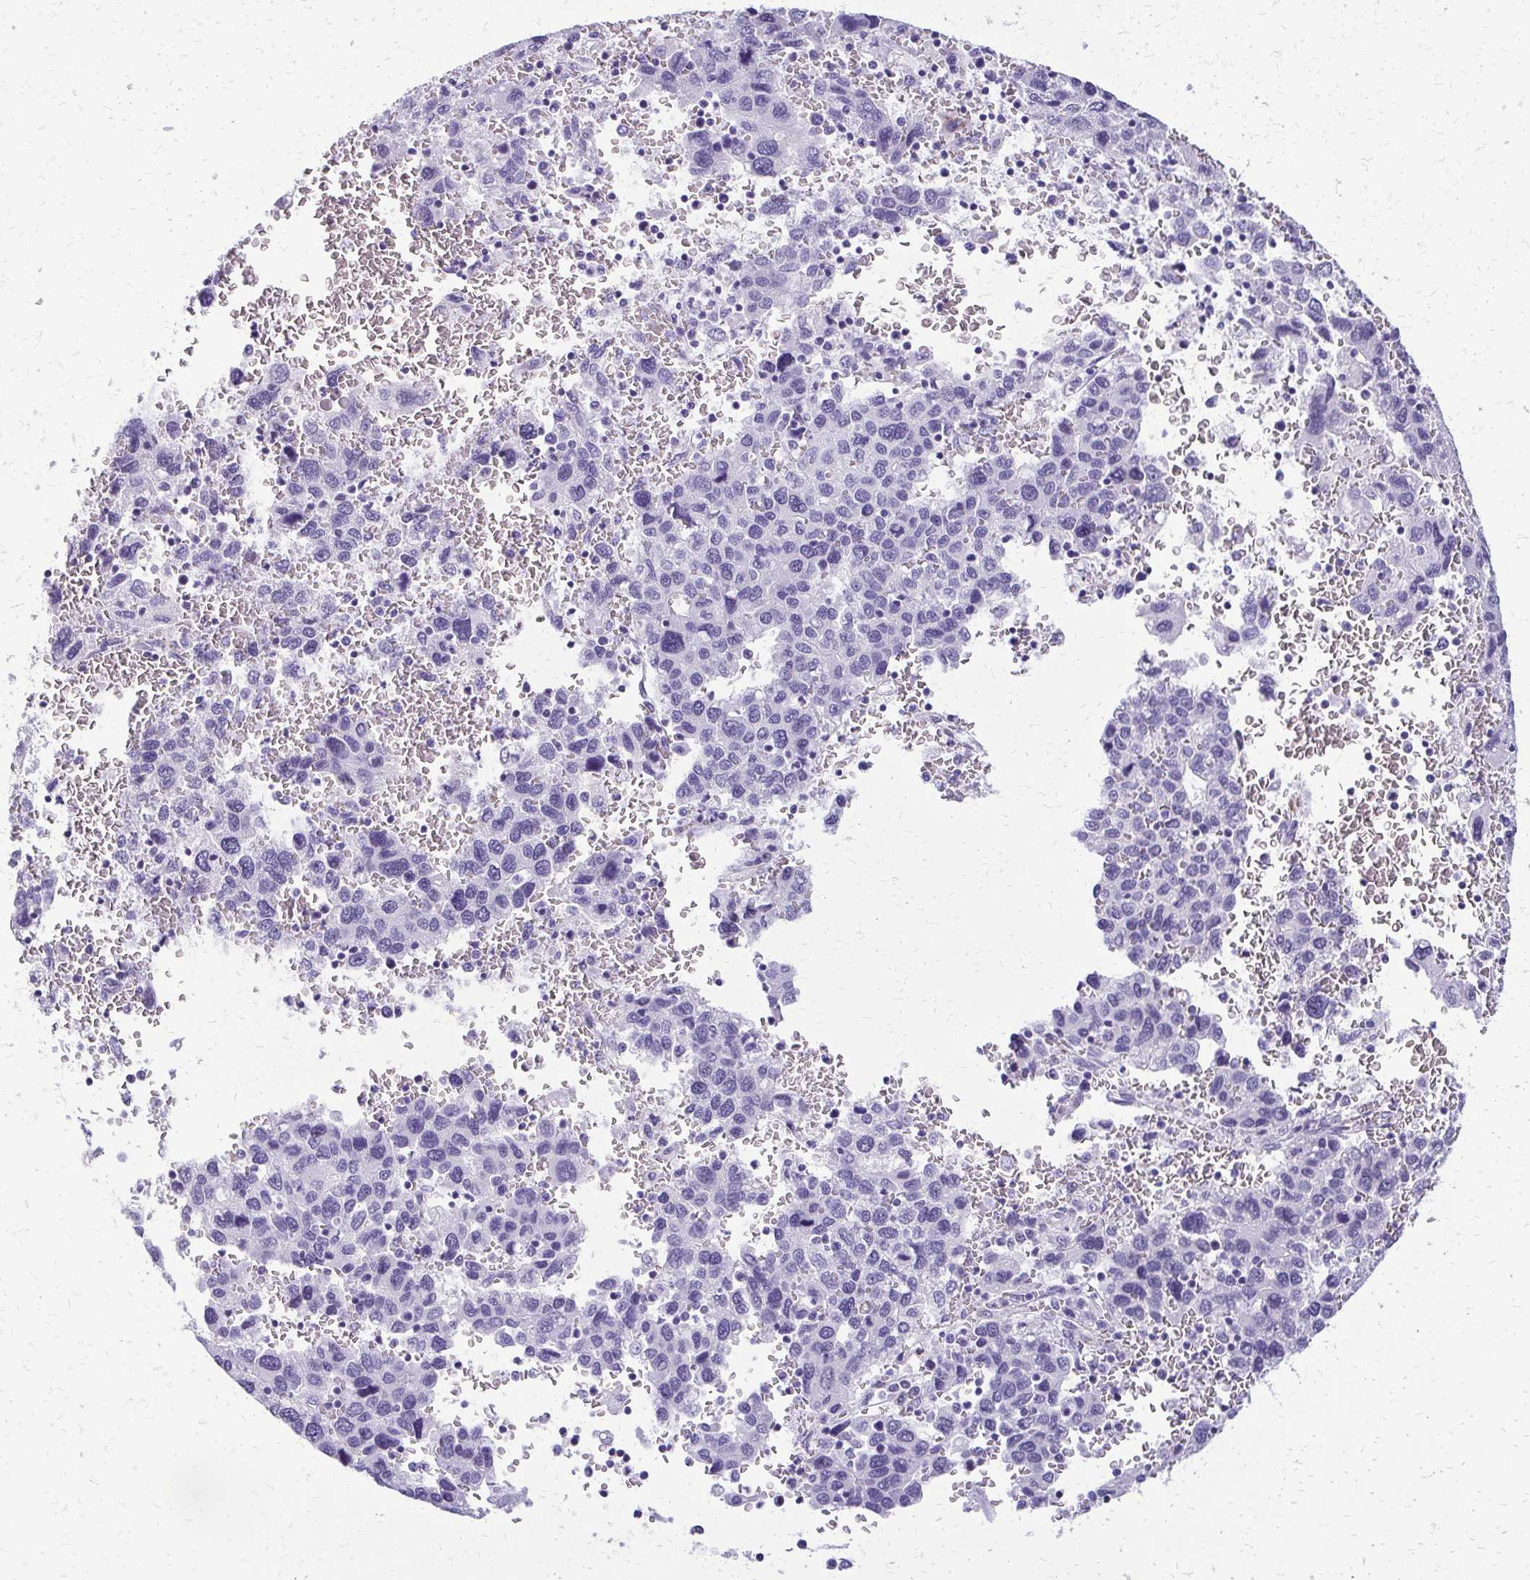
{"staining": {"intensity": "negative", "quantity": "none", "location": "none"}, "tissue": "liver cancer", "cell_type": "Tumor cells", "image_type": "cancer", "snomed": [{"axis": "morphology", "description": "Carcinoma, Hepatocellular, NOS"}, {"axis": "topography", "description": "Liver"}], "caption": "The micrograph displays no staining of tumor cells in liver hepatocellular carcinoma. (DAB (3,3'-diaminobenzidine) IHC with hematoxylin counter stain).", "gene": "FAM162B", "patient": {"sex": "male", "age": 69}}